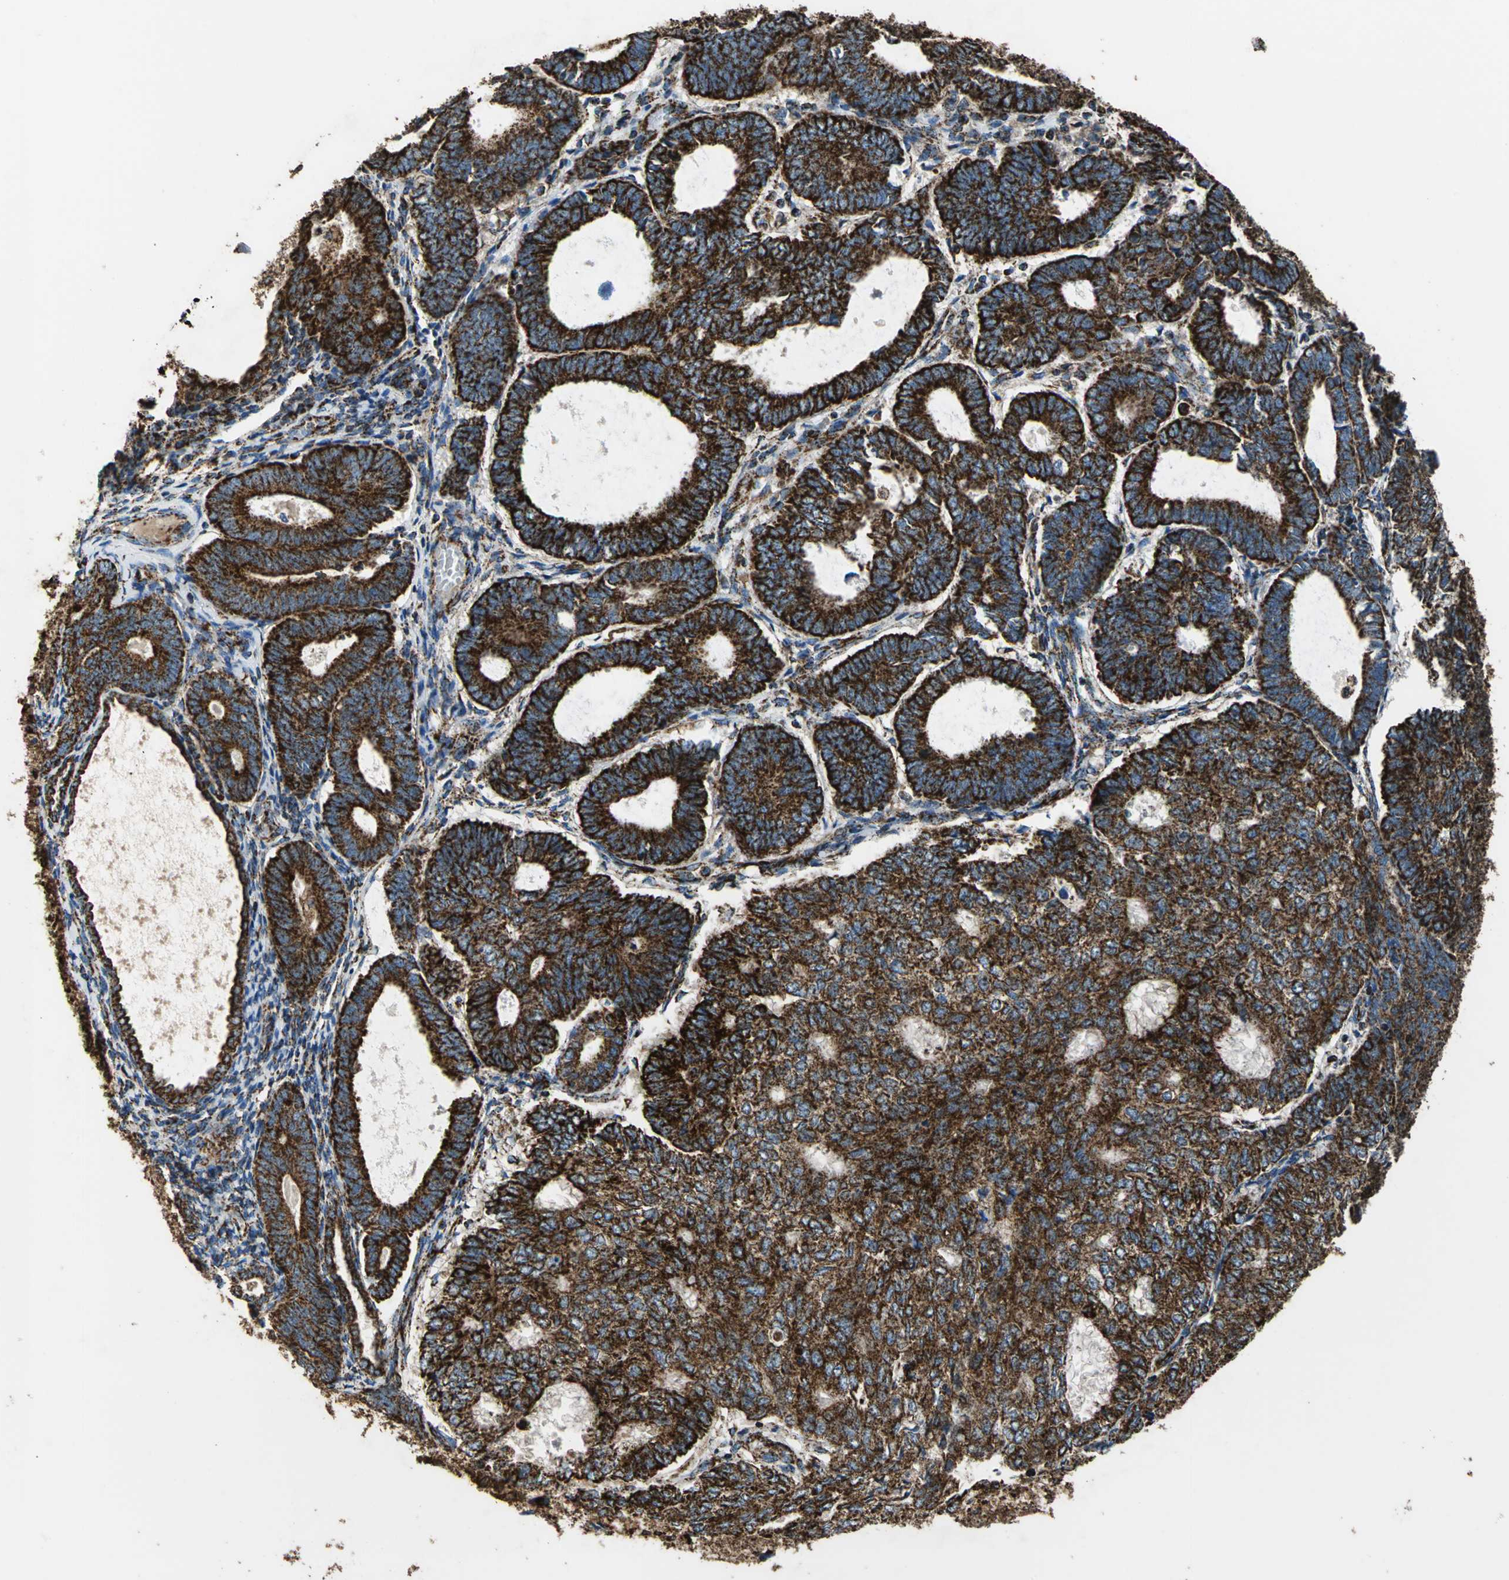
{"staining": {"intensity": "strong", "quantity": ">75%", "location": "cytoplasmic/membranous"}, "tissue": "endometrial cancer", "cell_type": "Tumor cells", "image_type": "cancer", "snomed": [{"axis": "morphology", "description": "Adenocarcinoma, NOS"}, {"axis": "topography", "description": "Uterus"}], "caption": "Strong cytoplasmic/membranous positivity for a protein is identified in about >75% of tumor cells of endometrial adenocarcinoma using immunohistochemistry.", "gene": "ECH1", "patient": {"sex": "female", "age": 60}}